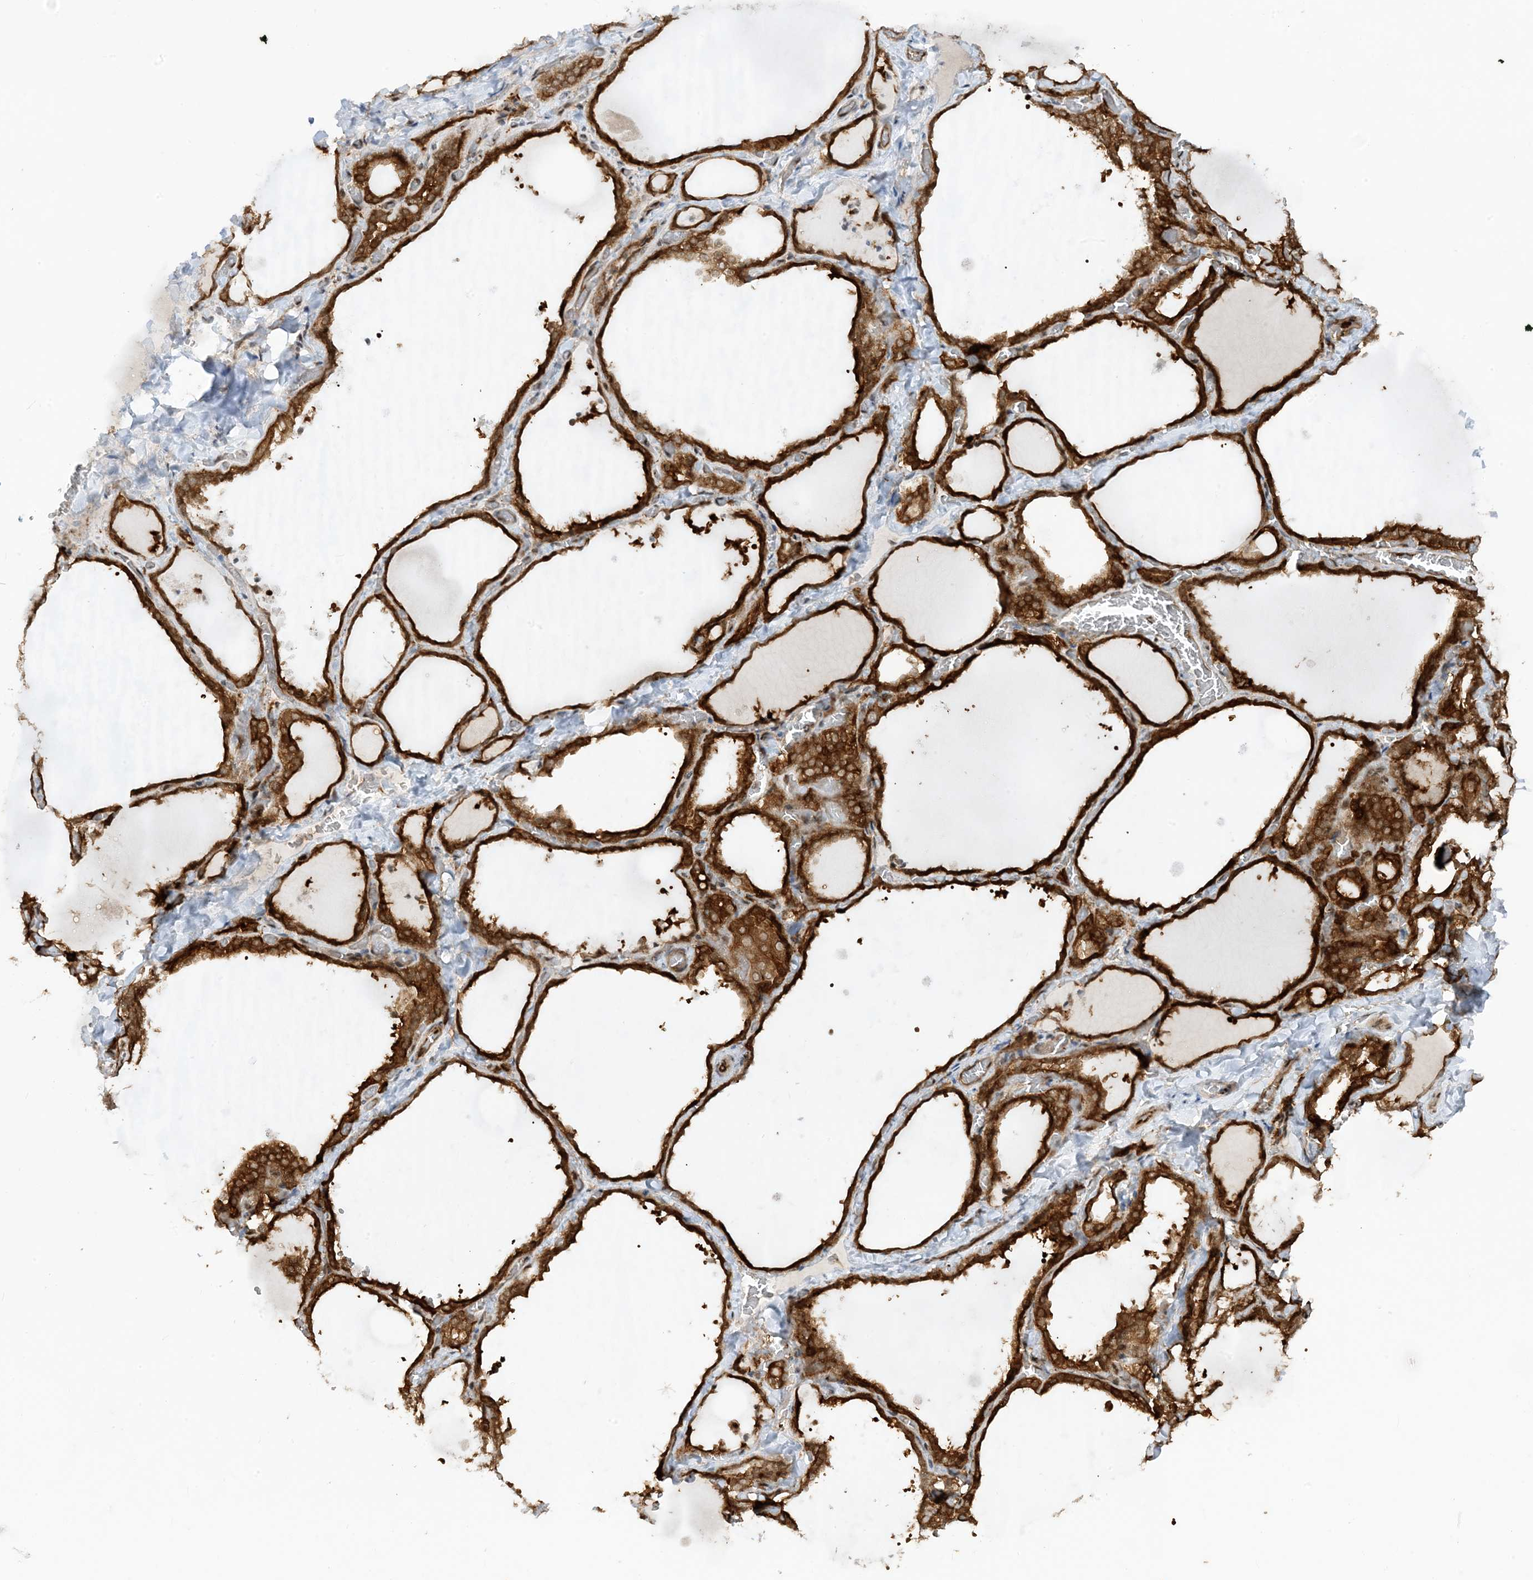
{"staining": {"intensity": "strong", "quantity": ">75%", "location": "cytoplasmic/membranous,nuclear"}, "tissue": "thyroid gland", "cell_type": "Glandular cells", "image_type": "normal", "snomed": [{"axis": "morphology", "description": "Normal tissue, NOS"}, {"axis": "topography", "description": "Thyroid gland"}], "caption": "High-power microscopy captured an immunohistochemistry histopathology image of benign thyroid gland, revealing strong cytoplasmic/membranous,nuclear positivity in approximately >75% of glandular cells. The protein is shown in brown color, while the nuclei are stained blue.", "gene": "CERT1", "patient": {"sex": "female", "age": 22}}